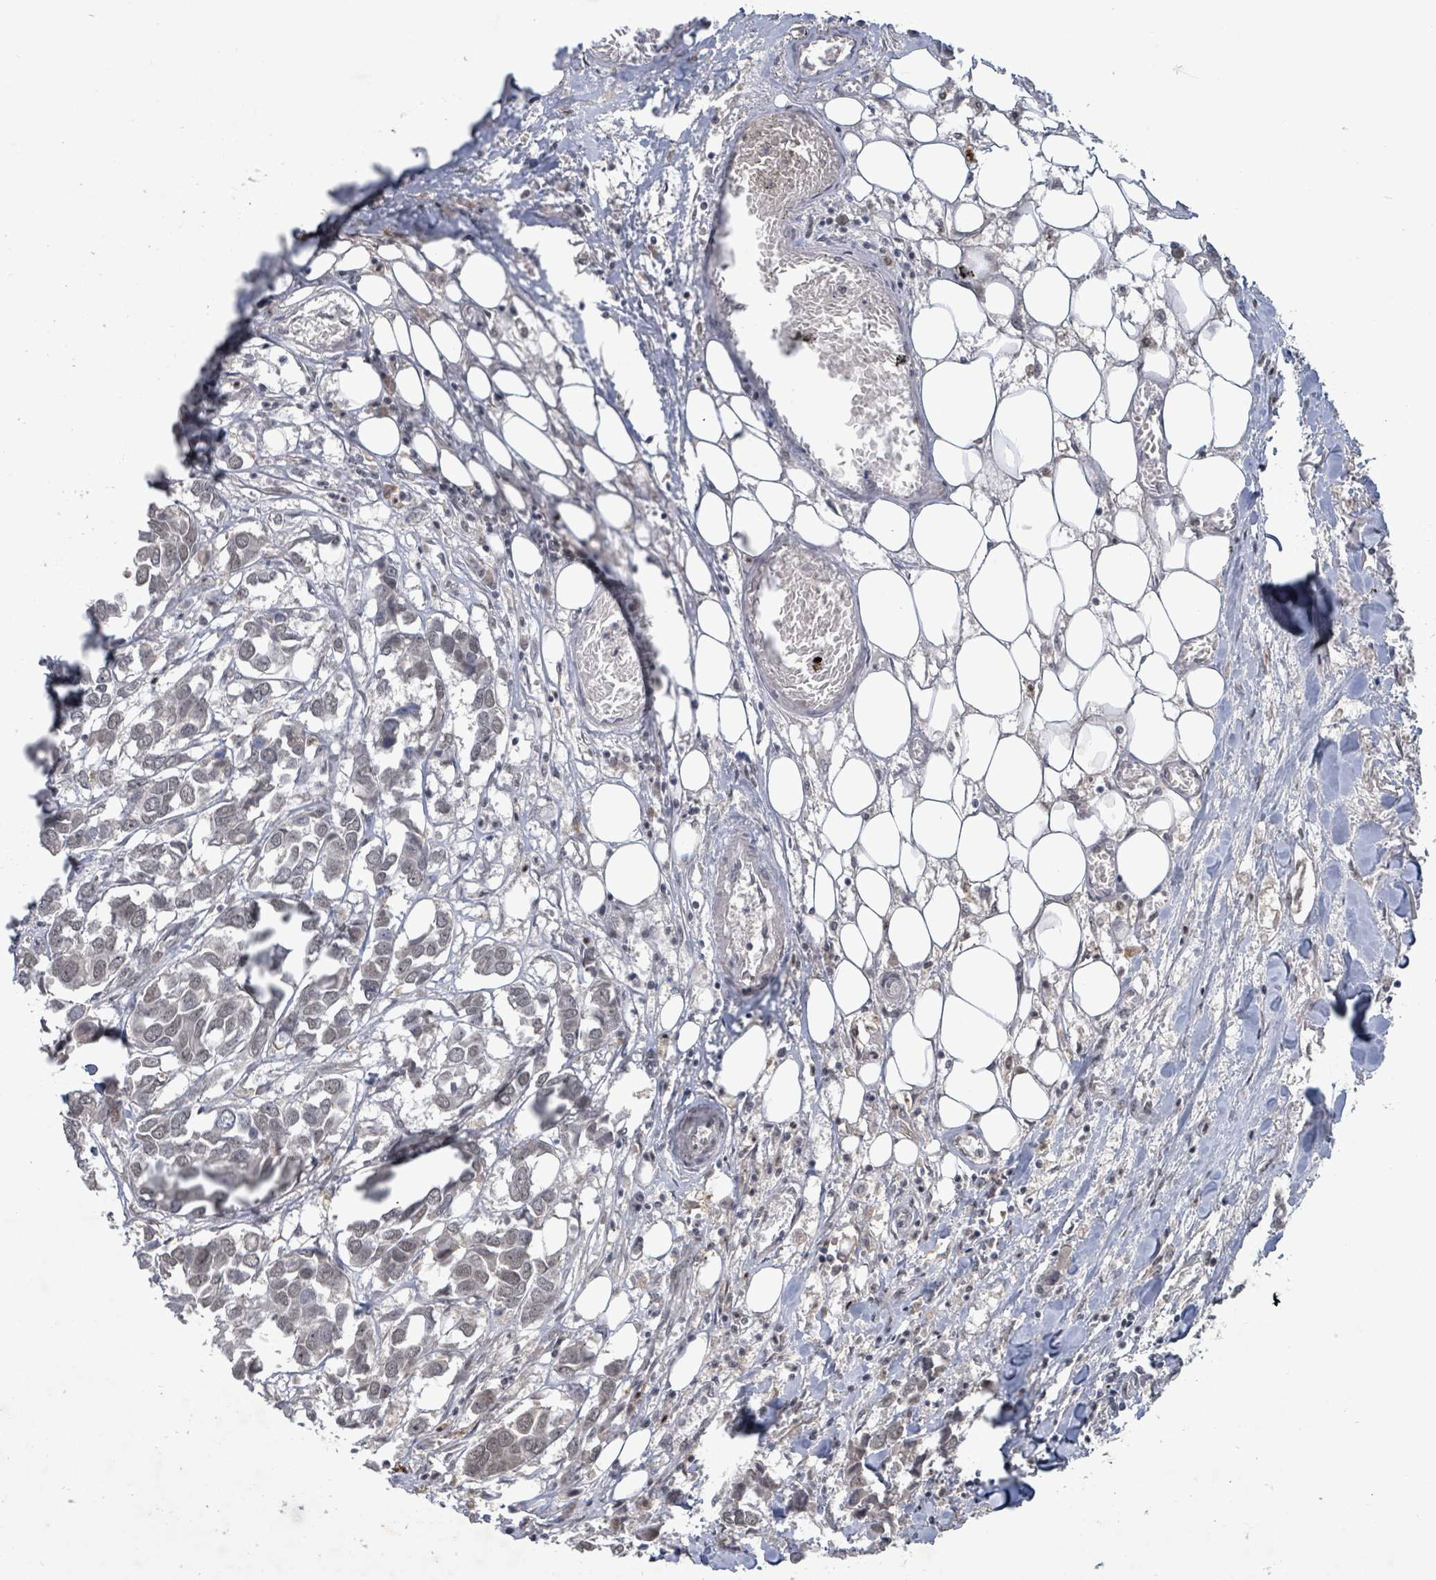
{"staining": {"intensity": "weak", "quantity": "<25%", "location": "nuclear"}, "tissue": "breast cancer", "cell_type": "Tumor cells", "image_type": "cancer", "snomed": [{"axis": "morphology", "description": "Duct carcinoma"}, {"axis": "topography", "description": "Breast"}], "caption": "The micrograph reveals no staining of tumor cells in breast cancer.", "gene": "BANP", "patient": {"sex": "female", "age": 83}}